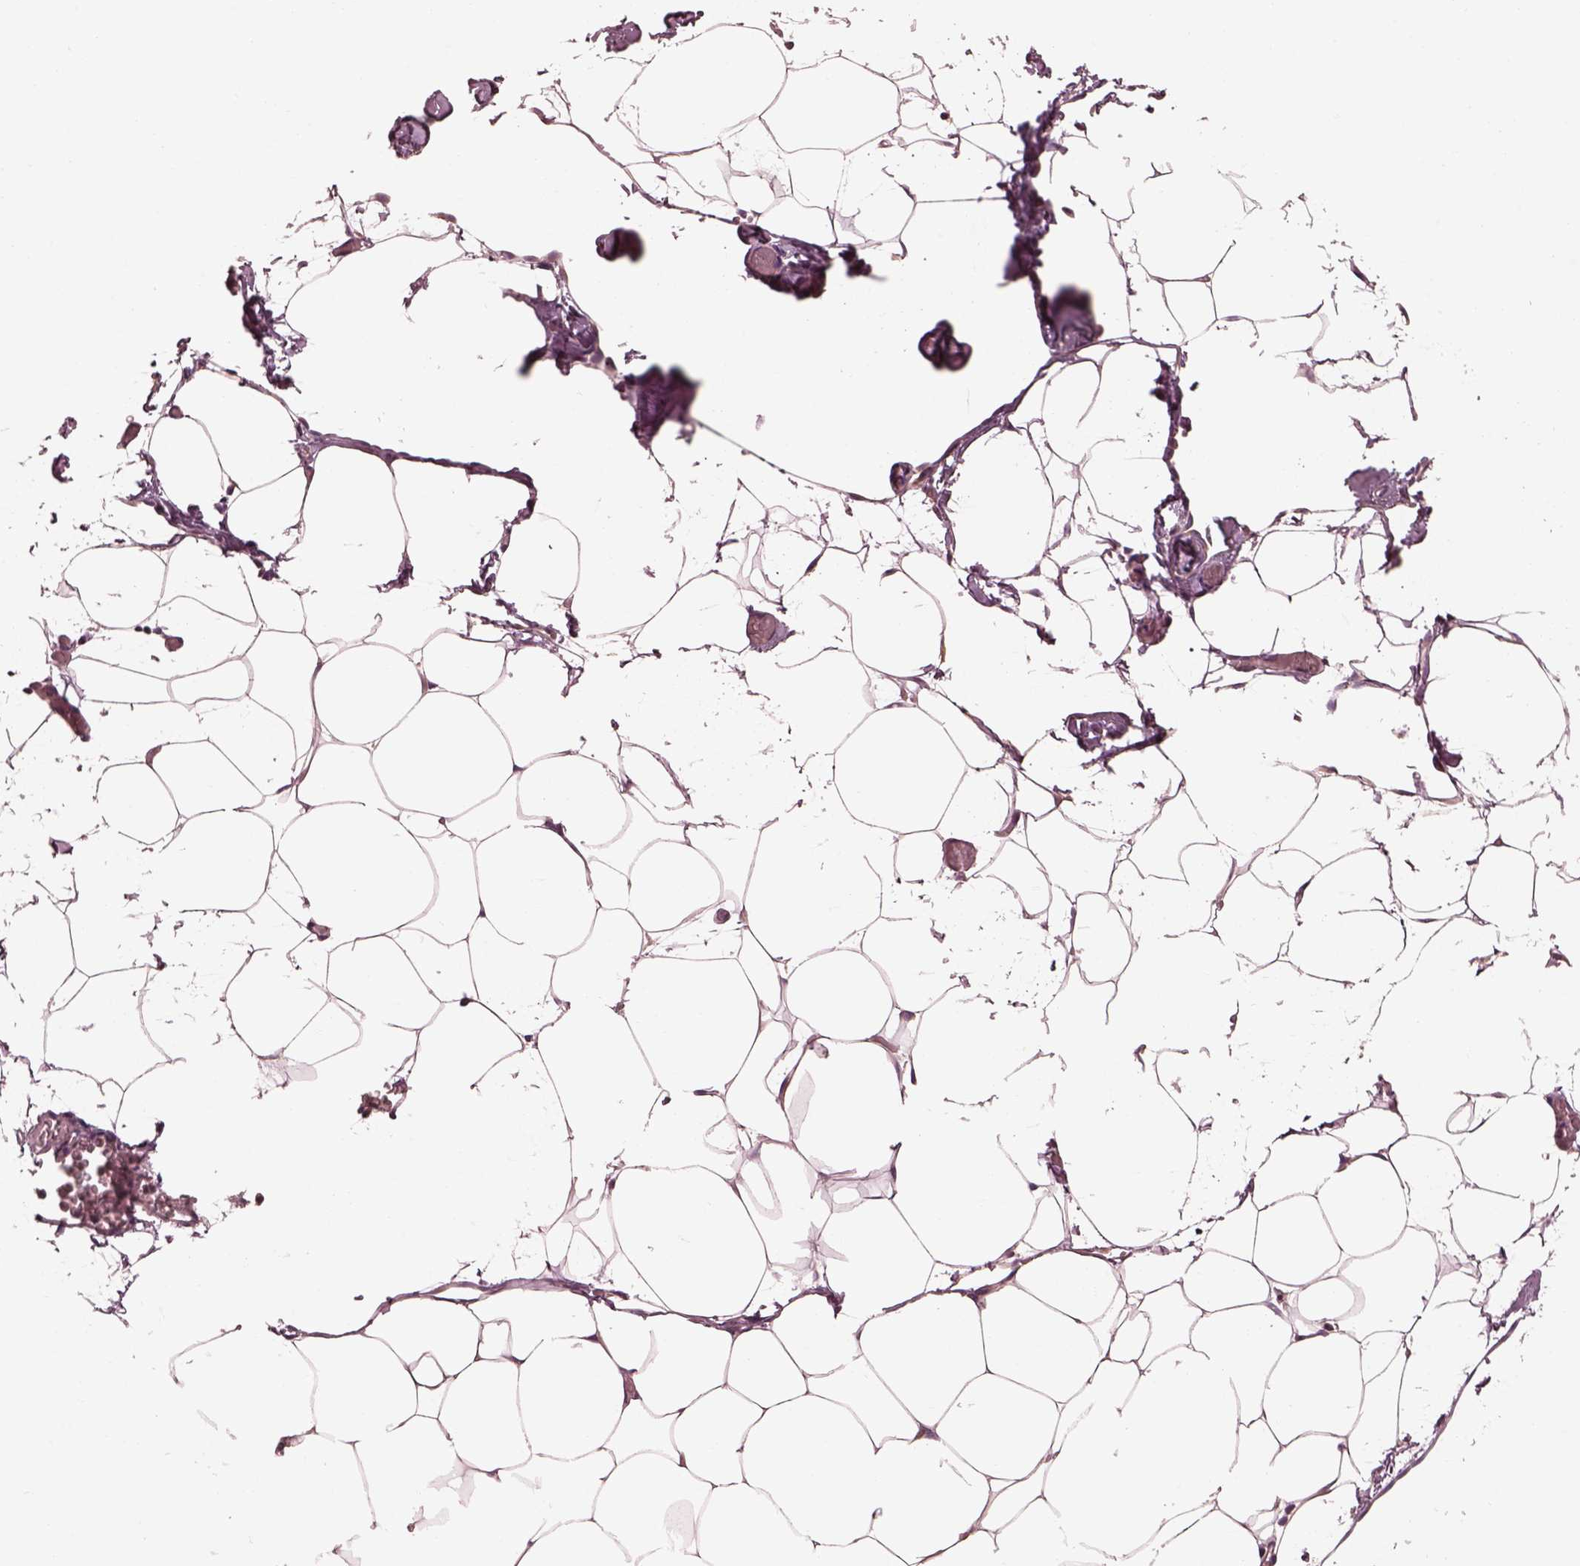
{"staining": {"intensity": "negative", "quantity": "none", "location": "none"}, "tissue": "adipose tissue", "cell_type": "Adipocytes", "image_type": "normal", "snomed": [{"axis": "morphology", "description": "Normal tissue, NOS"}, {"axis": "topography", "description": "Adipose tissue"}], "caption": "Adipocytes are negative for brown protein staining in unremarkable adipose tissue. The staining was performed using DAB (3,3'-diaminobenzidine) to visualize the protein expression in brown, while the nuclei were stained in blue with hematoxylin (Magnification: 20x).", "gene": "ELAPOR1", "patient": {"sex": "male", "age": 57}}